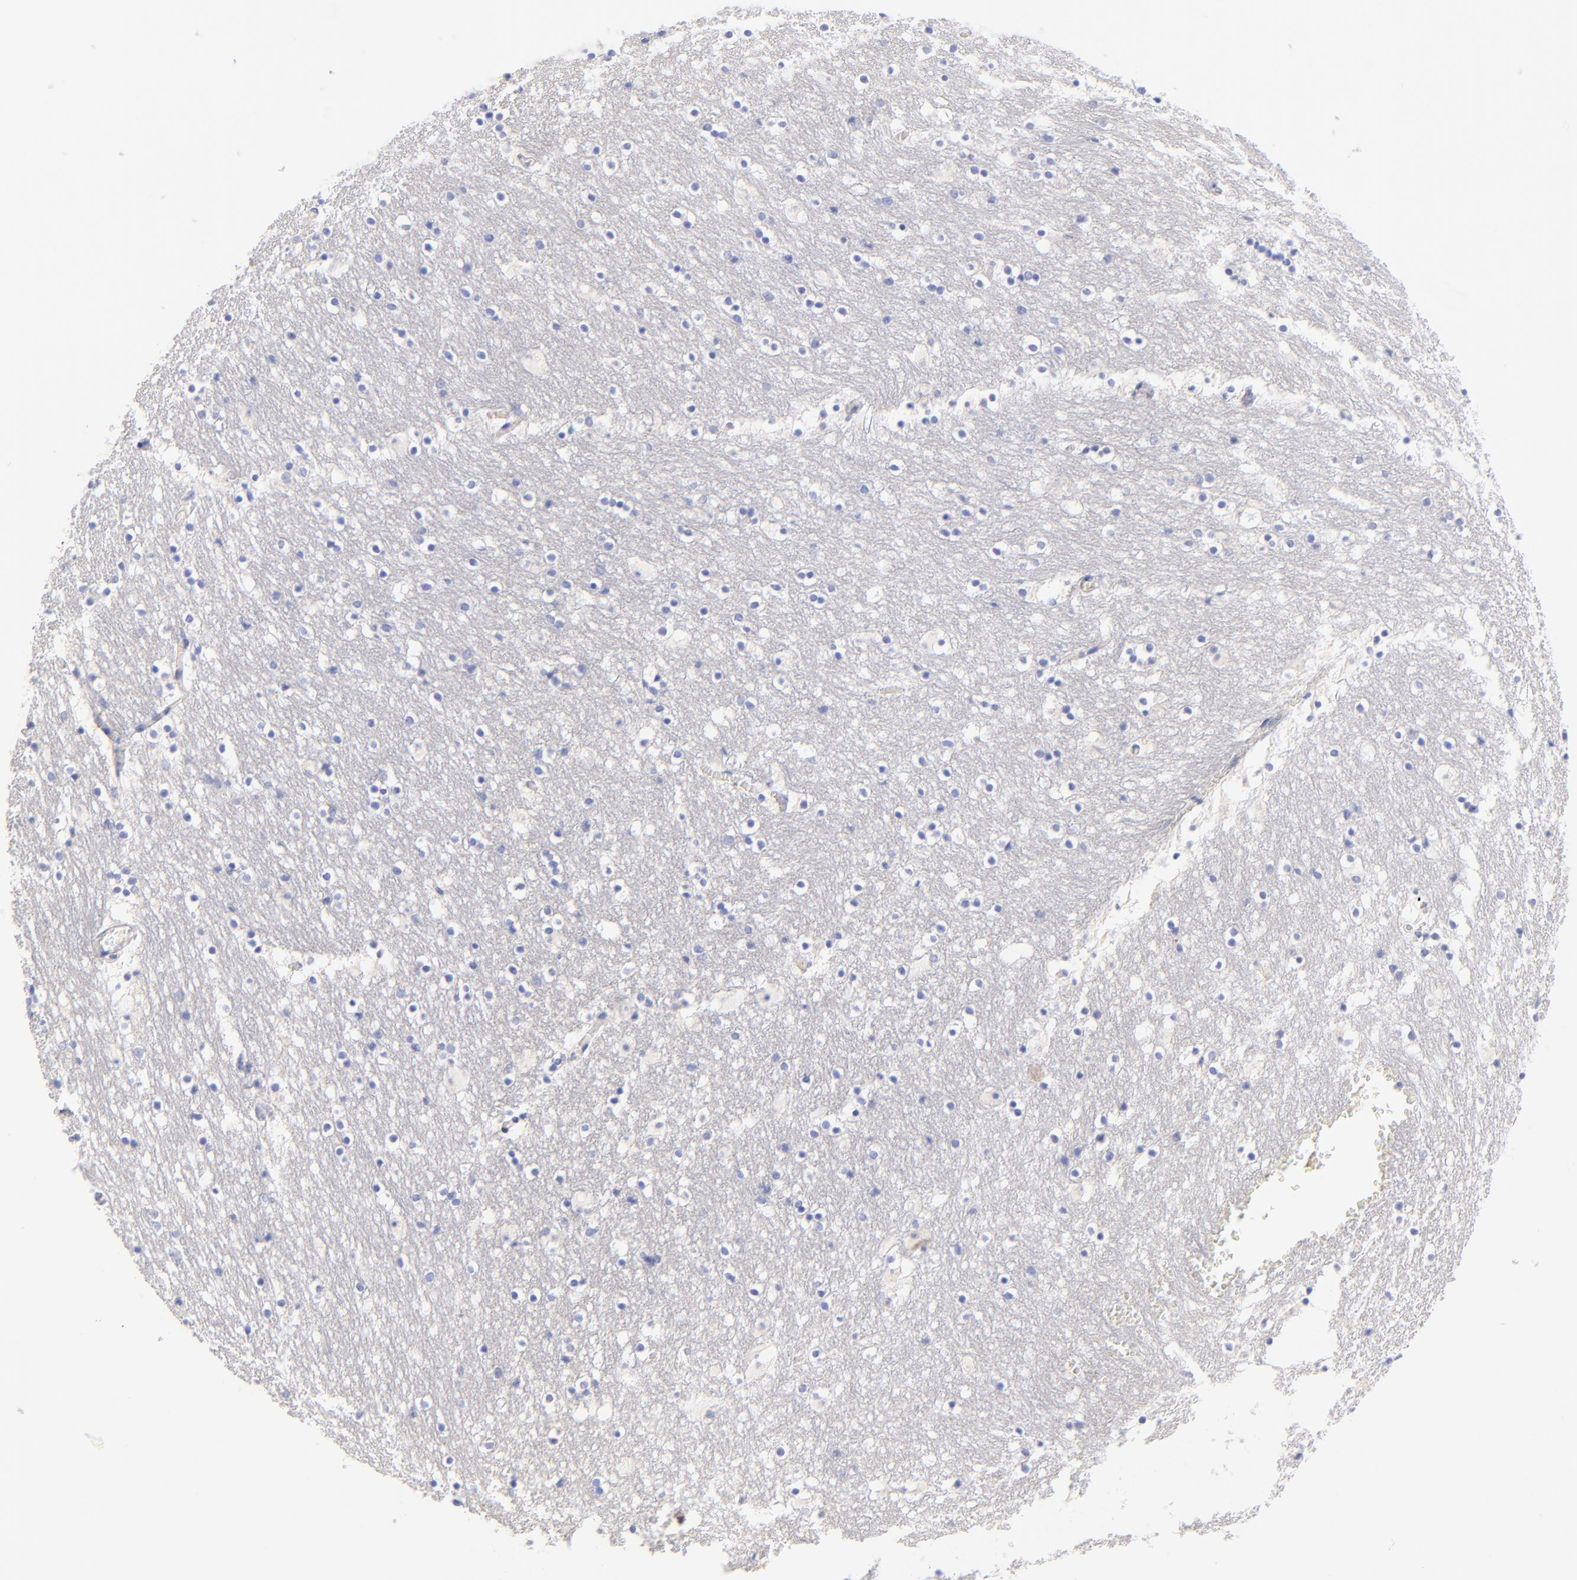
{"staining": {"intensity": "negative", "quantity": "none", "location": "none"}, "tissue": "caudate", "cell_type": "Glial cells", "image_type": "normal", "snomed": [{"axis": "morphology", "description": "Normal tissue, NOS"}, {"axis": "topography", "description": "Lateral ventricle wall"}], "caption": "Immunohistochemistry (IHC) of unremarkable human caudate displays no expression in glial cells. (DAB IHC with hematoxylin counter stain).", "gene": "EBP", "patient": {"sex": "male", "age": 45}}